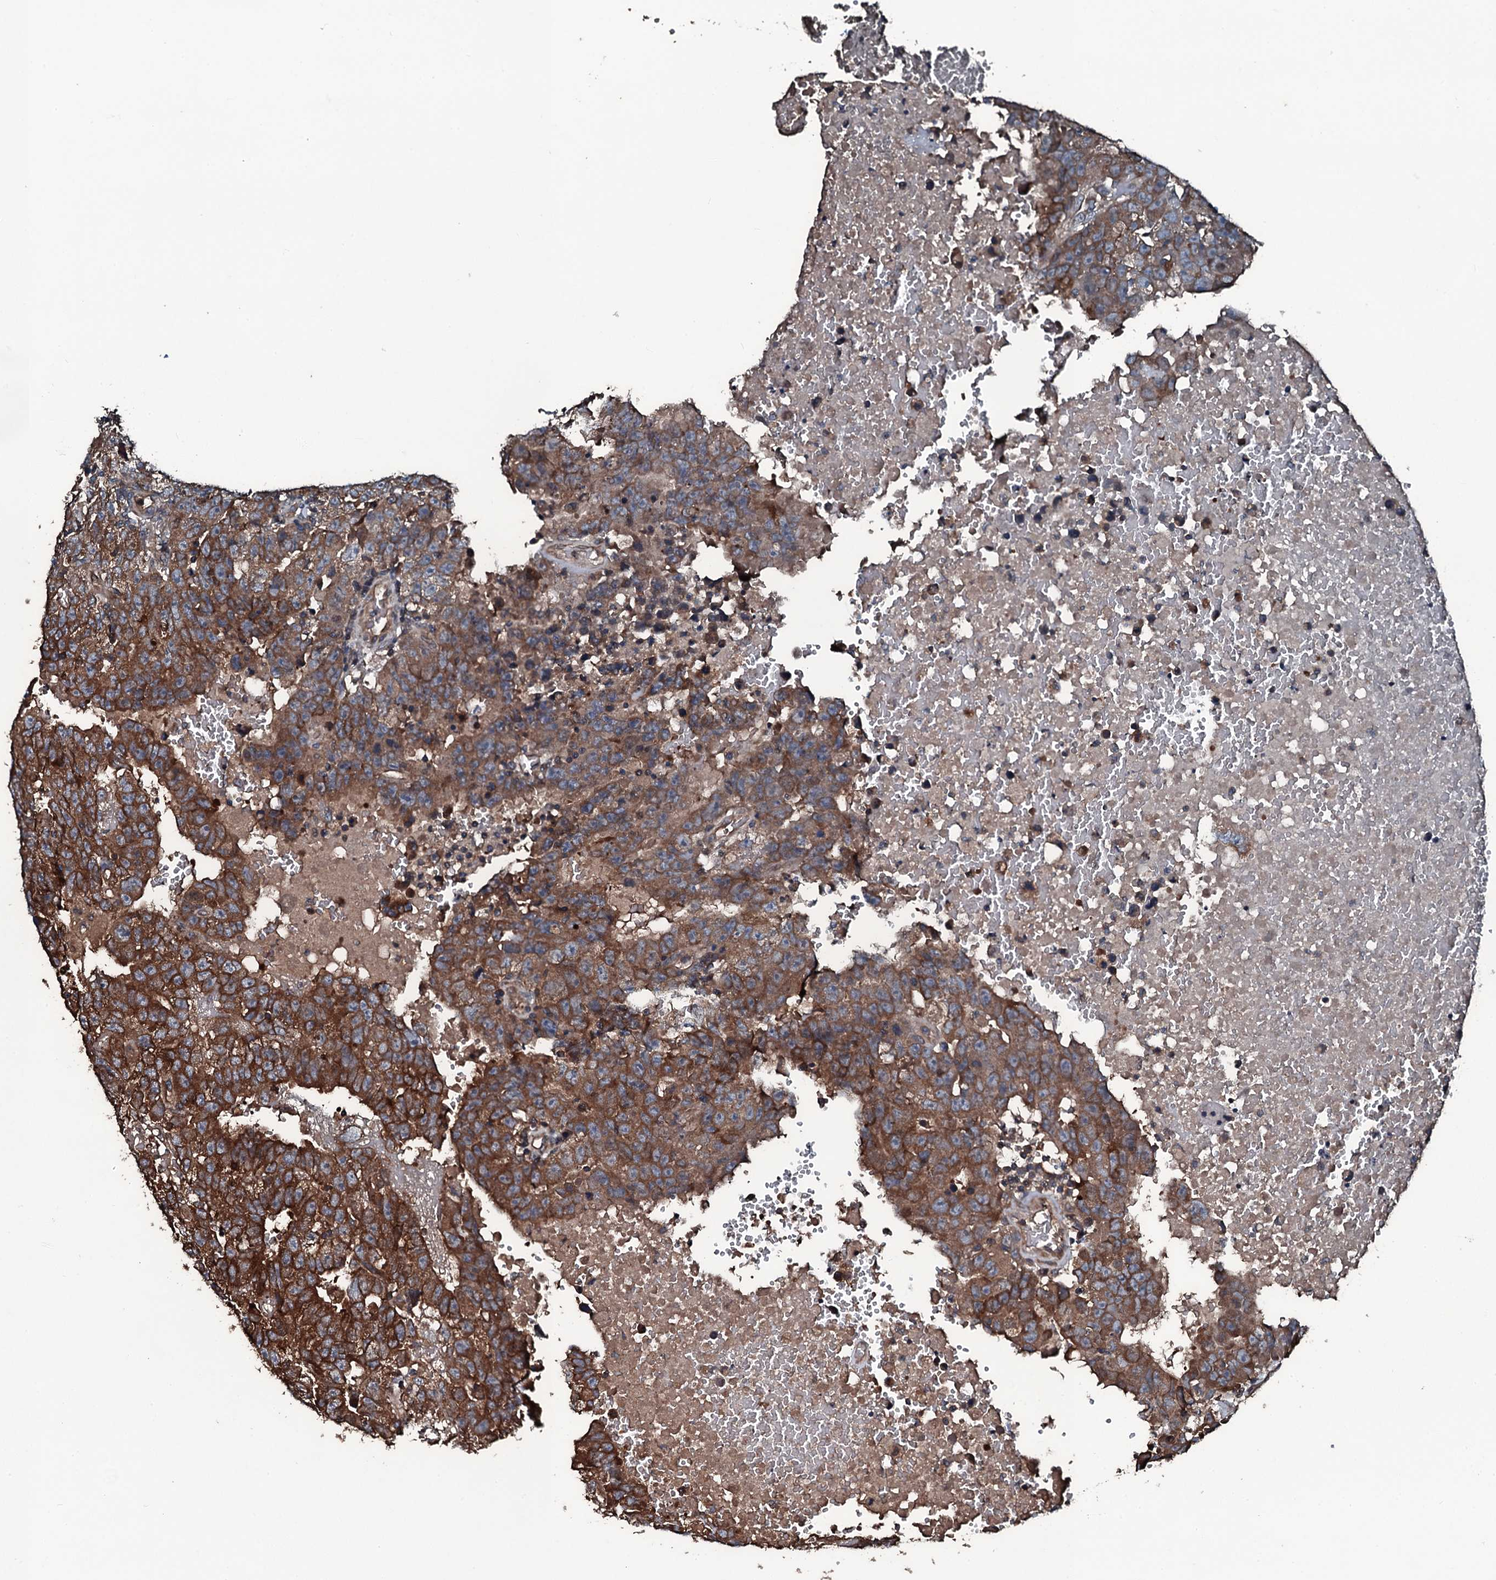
{"staining": {"intensity": "strong", "quantity": "25%-75%", "location": "cytoplasmic/membranous"}, "tissue": "testis cancer", "cell_type": "Tumor cells", "image_type": "cancer", "snomed": [{"axis": "morphology", "description": "Carcinoma, Embryonal, NOS"}, {"axis": "topography", "description": "Testis"}], "caption": "Tumor cells exhibit strong cytoplasmic/membranous expression in about 25%-75% of cells in testis cancer (embryonal carcinoma).", "gene": "AARS1", "patient": {"sex": "male", "age": 25}}